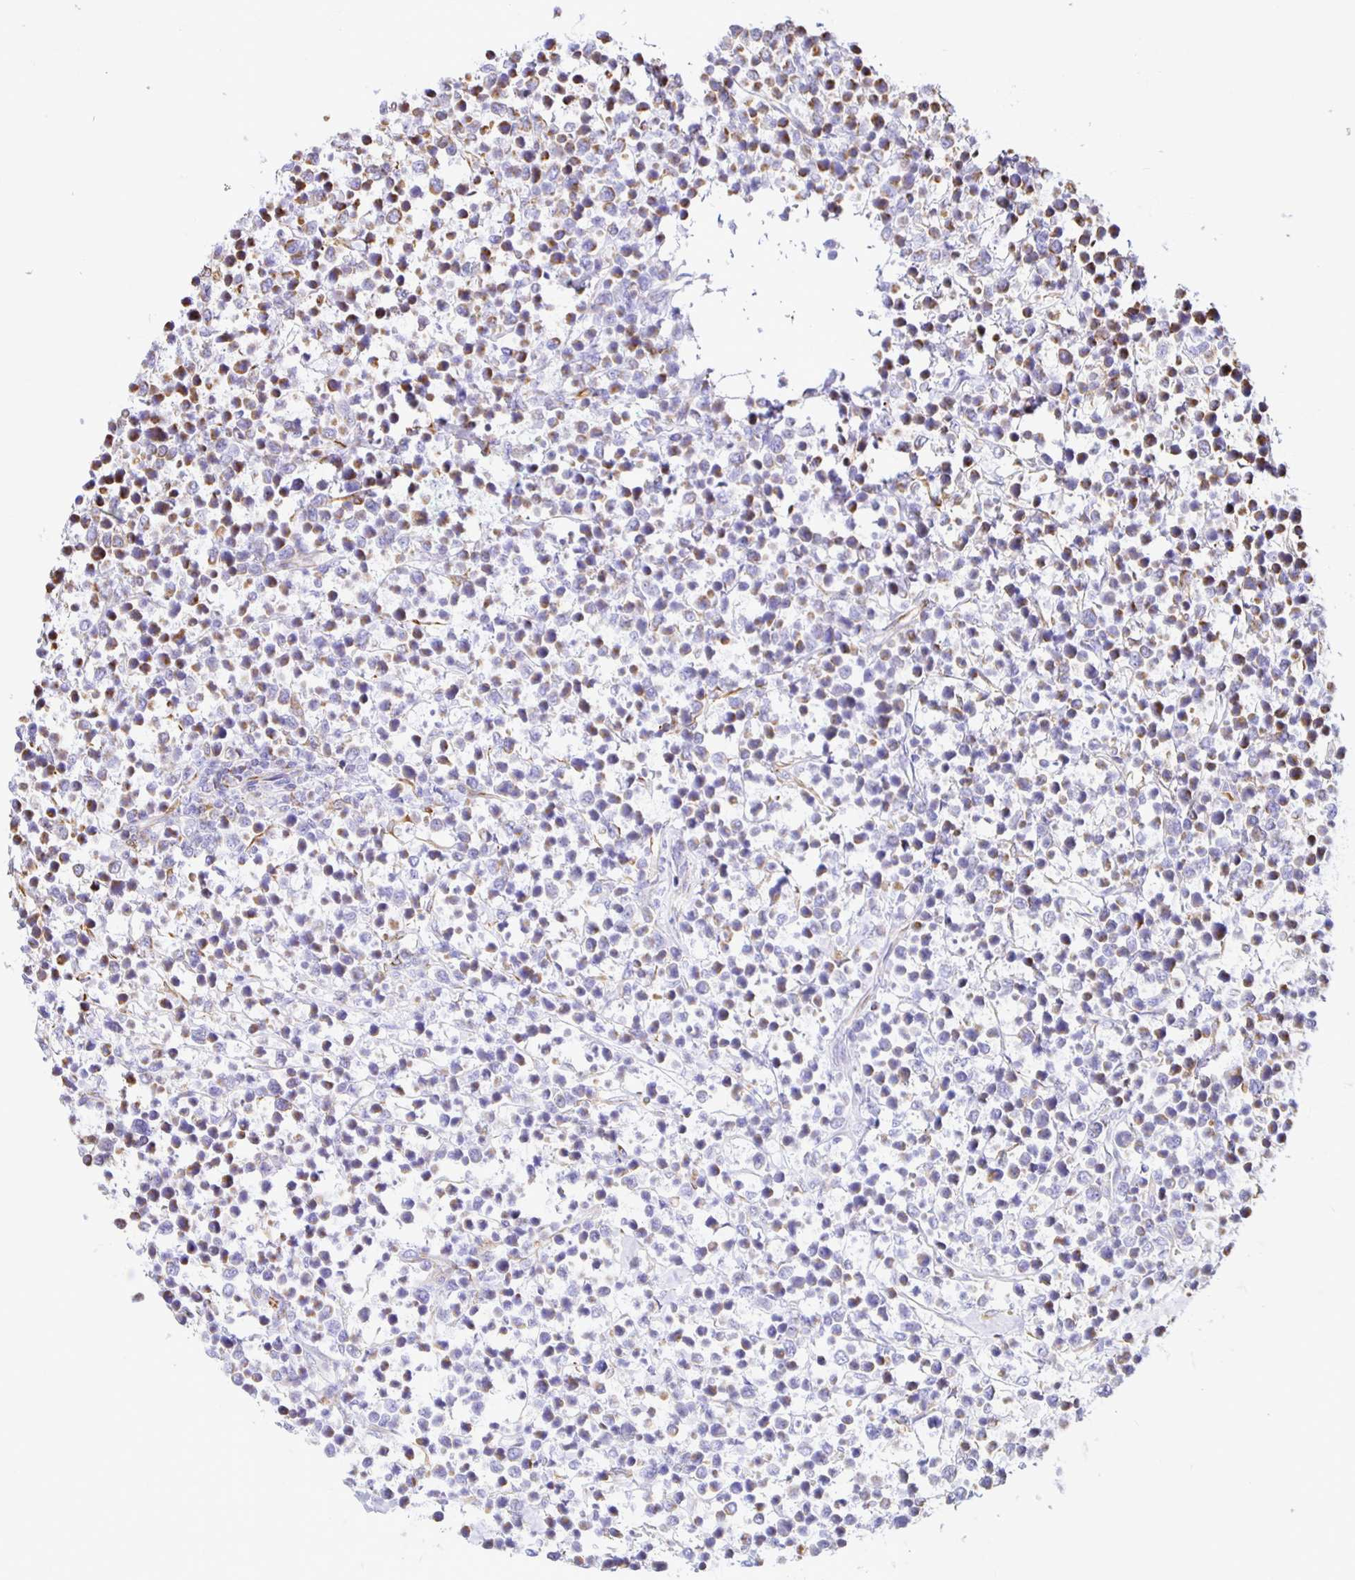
{"staining": {"intensity": "weak", "quantity": "25%-75%", "location": "cytoplasmic/membranous"}, "tissue": "lymphoma", "cell_type": "Tumor cells", "image_type": "cancer", "snomed": [{"axis": "morphology", "description": "Malignant lymphoma, non-Hodgkin's type, High grade"}, {"axis": "topography", "description": "Soft tissue"}], "caption": "High-grade malignant lymphoma, non-Hodgkin's type was stained to show a protein in brown. There is low levels of weak cytoplasmic/membranous staining in approximately 25%-75% of tumor cells.", "gene": "PLAAT2", "patient": {"sex": "female", "age": 56}}